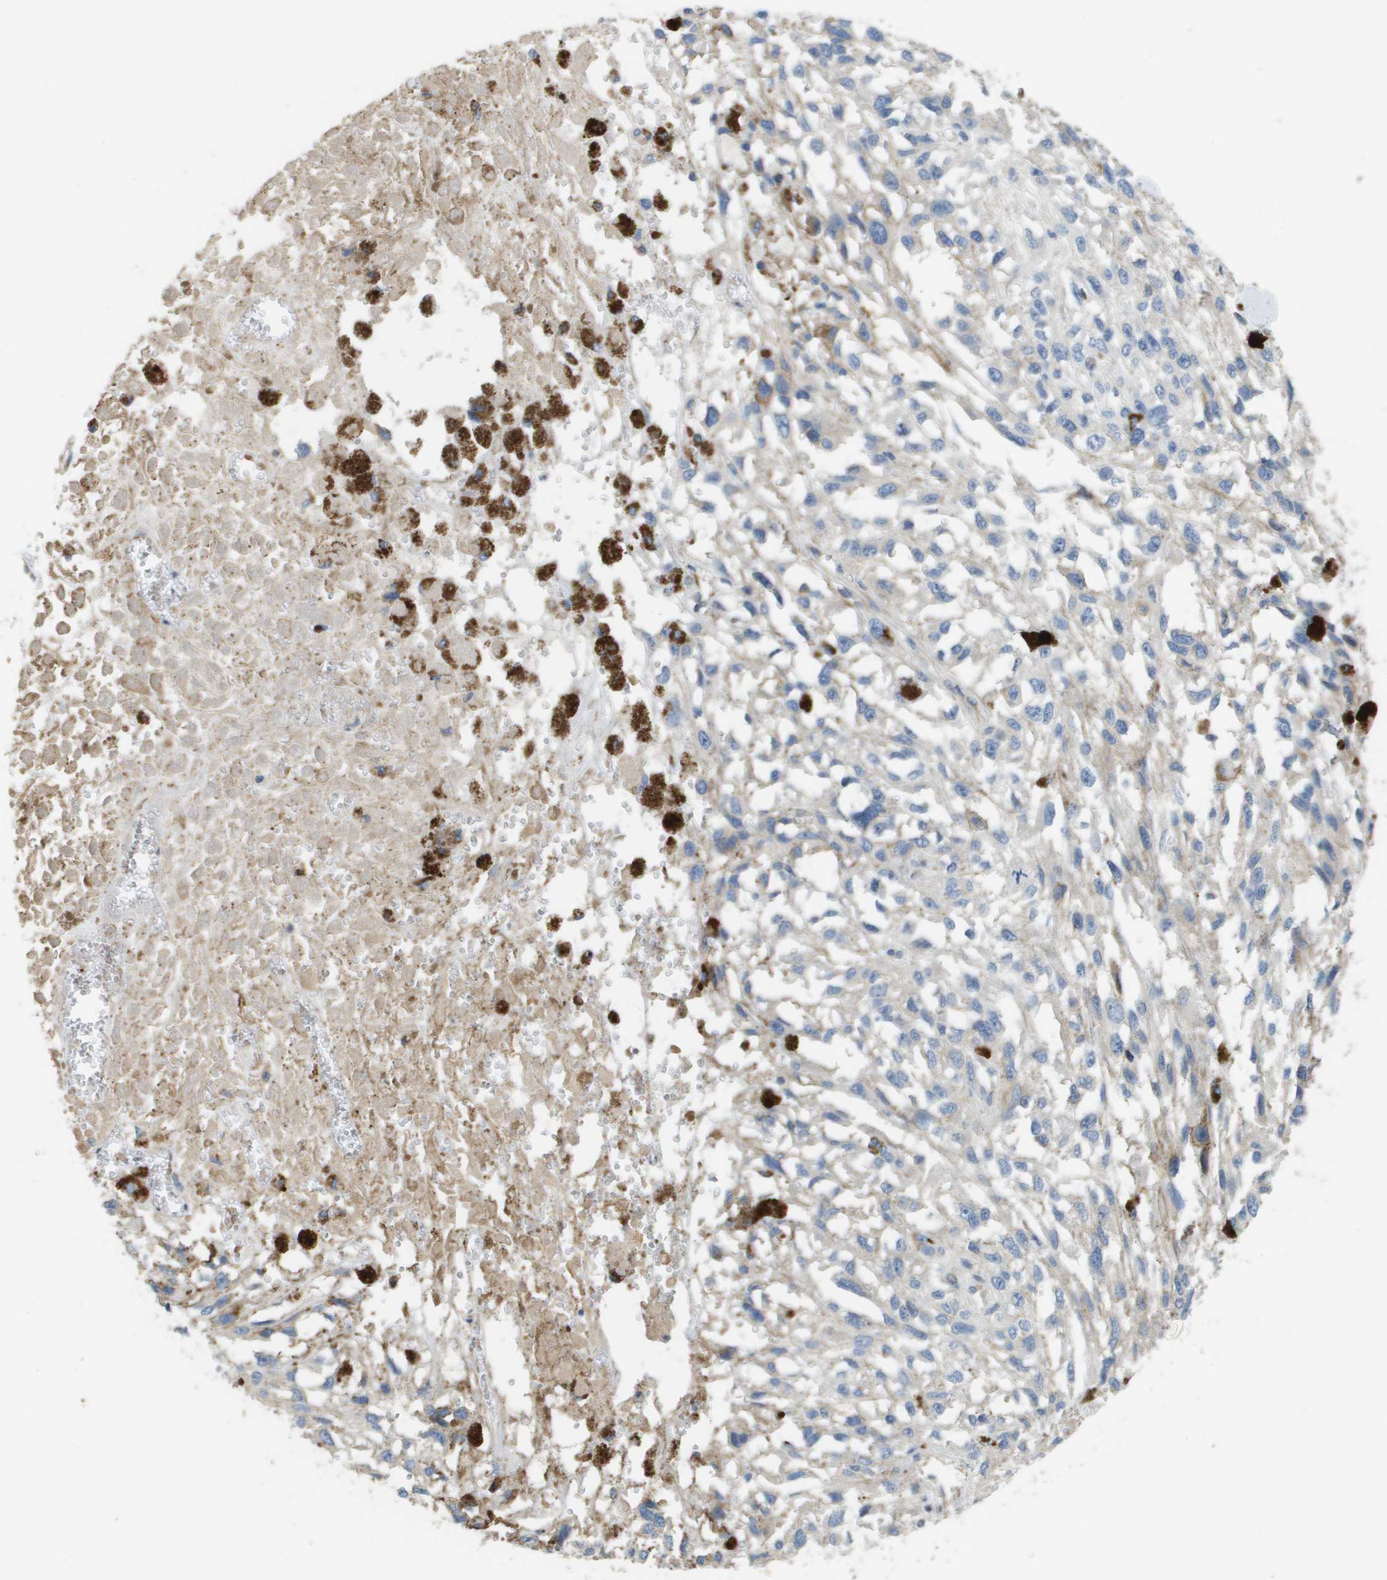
{"staining": {"intensity": "negative", "quantity": "none", "location": "none"}, "tissue": "melanoma", "cell_type": "Tumor cells", "image_type": "cancer", "snomed": [{"axis": "morphology", "description": "Malignant melanoma, Metastatic site"}, {"axis": "topography", "description": "Lymph node"}], "caption": "A micrograph of human melanoma is negative for staining in tumor cells.", "gene": "CASP10", "patient": {"sex": "male", "age": 59}}